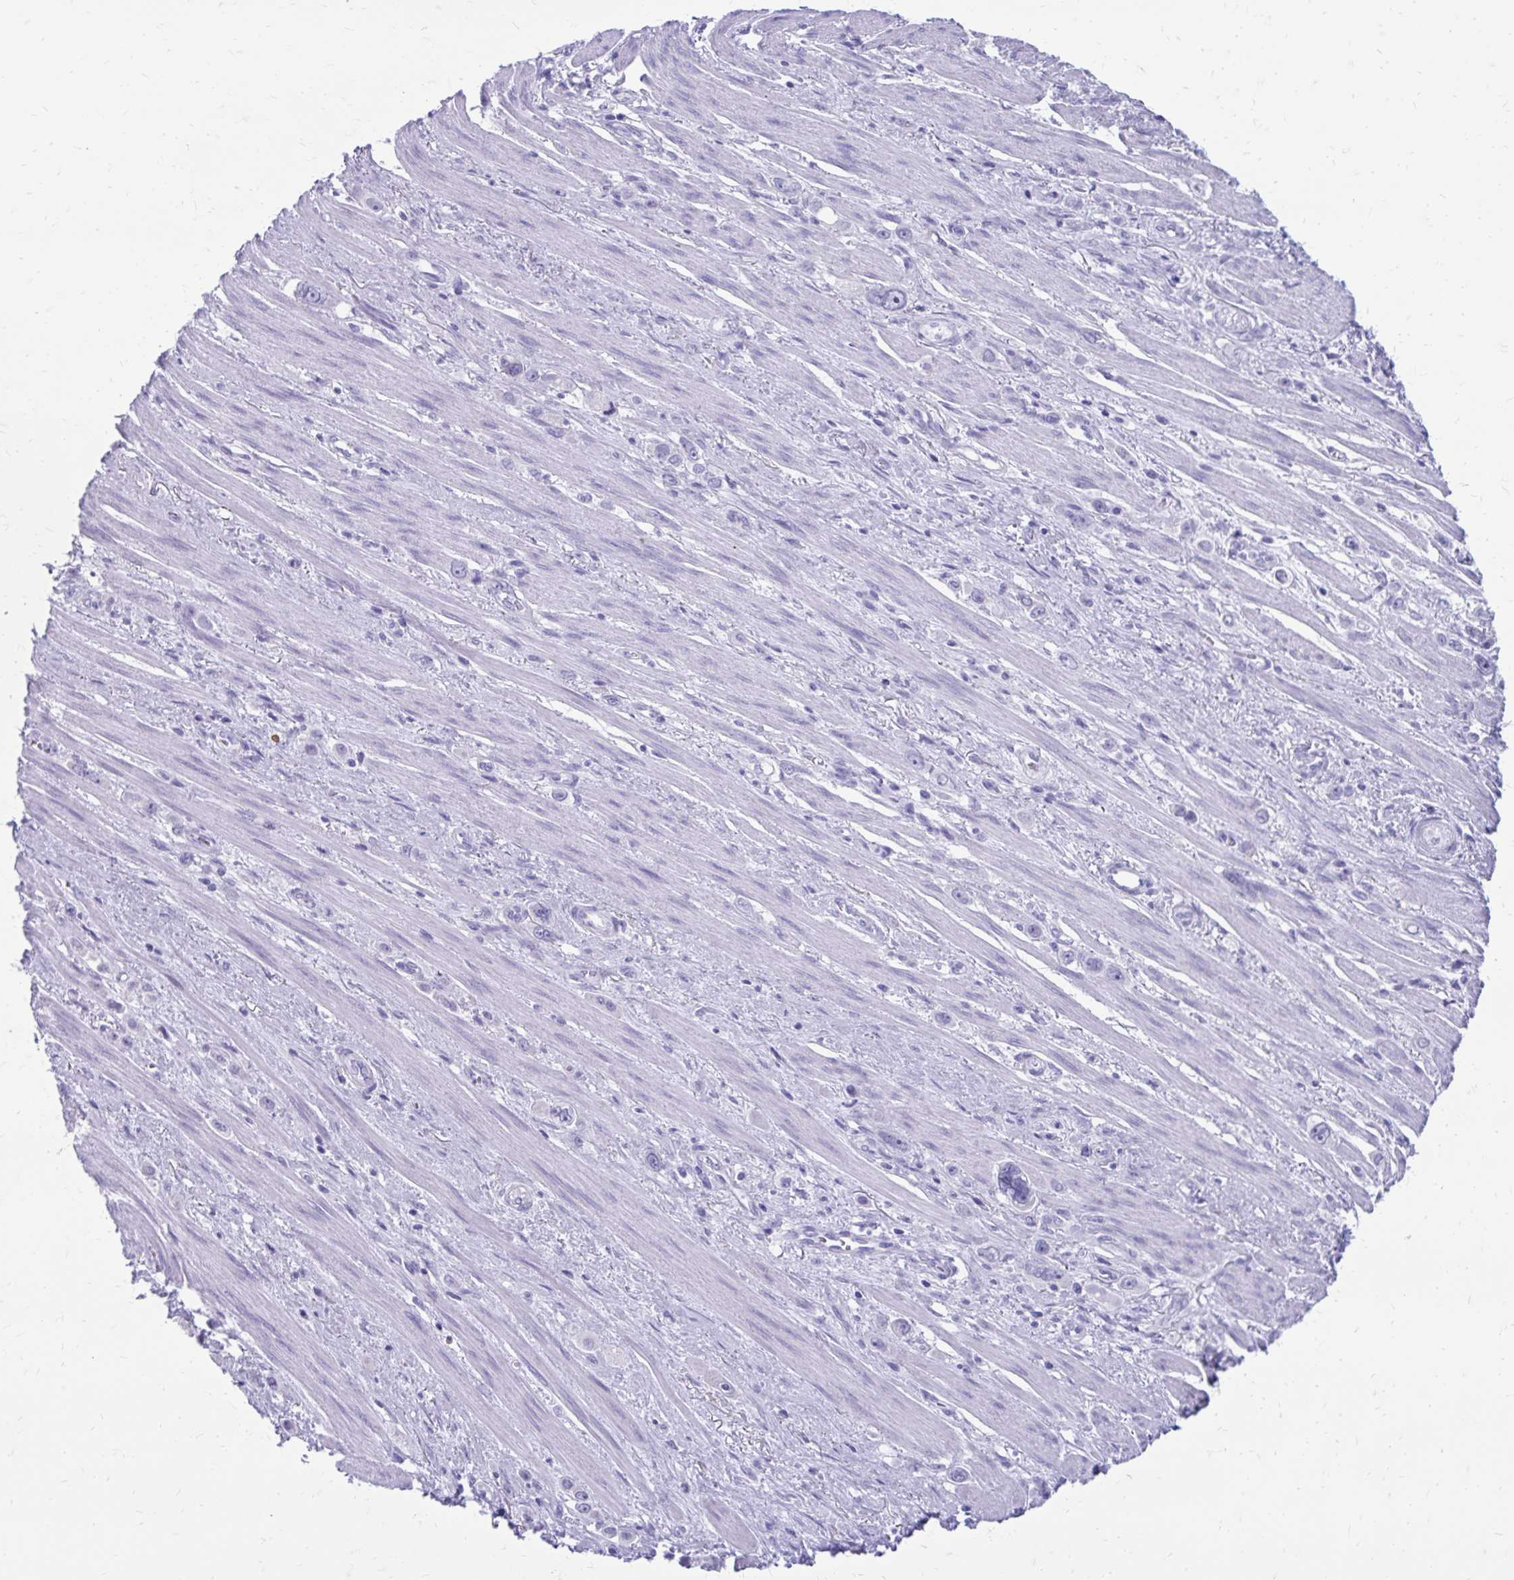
{"staining": {"intensity": "negative", "quantity": "none", "location": "none"}, "tissue": "stomach cancer", "cell_type": "Tumor cells", "image_type": "cancer", "snomed": [{"axis": "morphology", "description": "Adenocarcinoma, NOS"}, {"axis": "topography", "description": "Stomach, upper"}], "caption": "An IHC histopathology image of adenocarcinoma (stomach) is shown. There is no staining in tumor cells of adenocarcinoma (stomach).", "gene": "SATL1", "patient": {"sex": "male", "age": 75}}